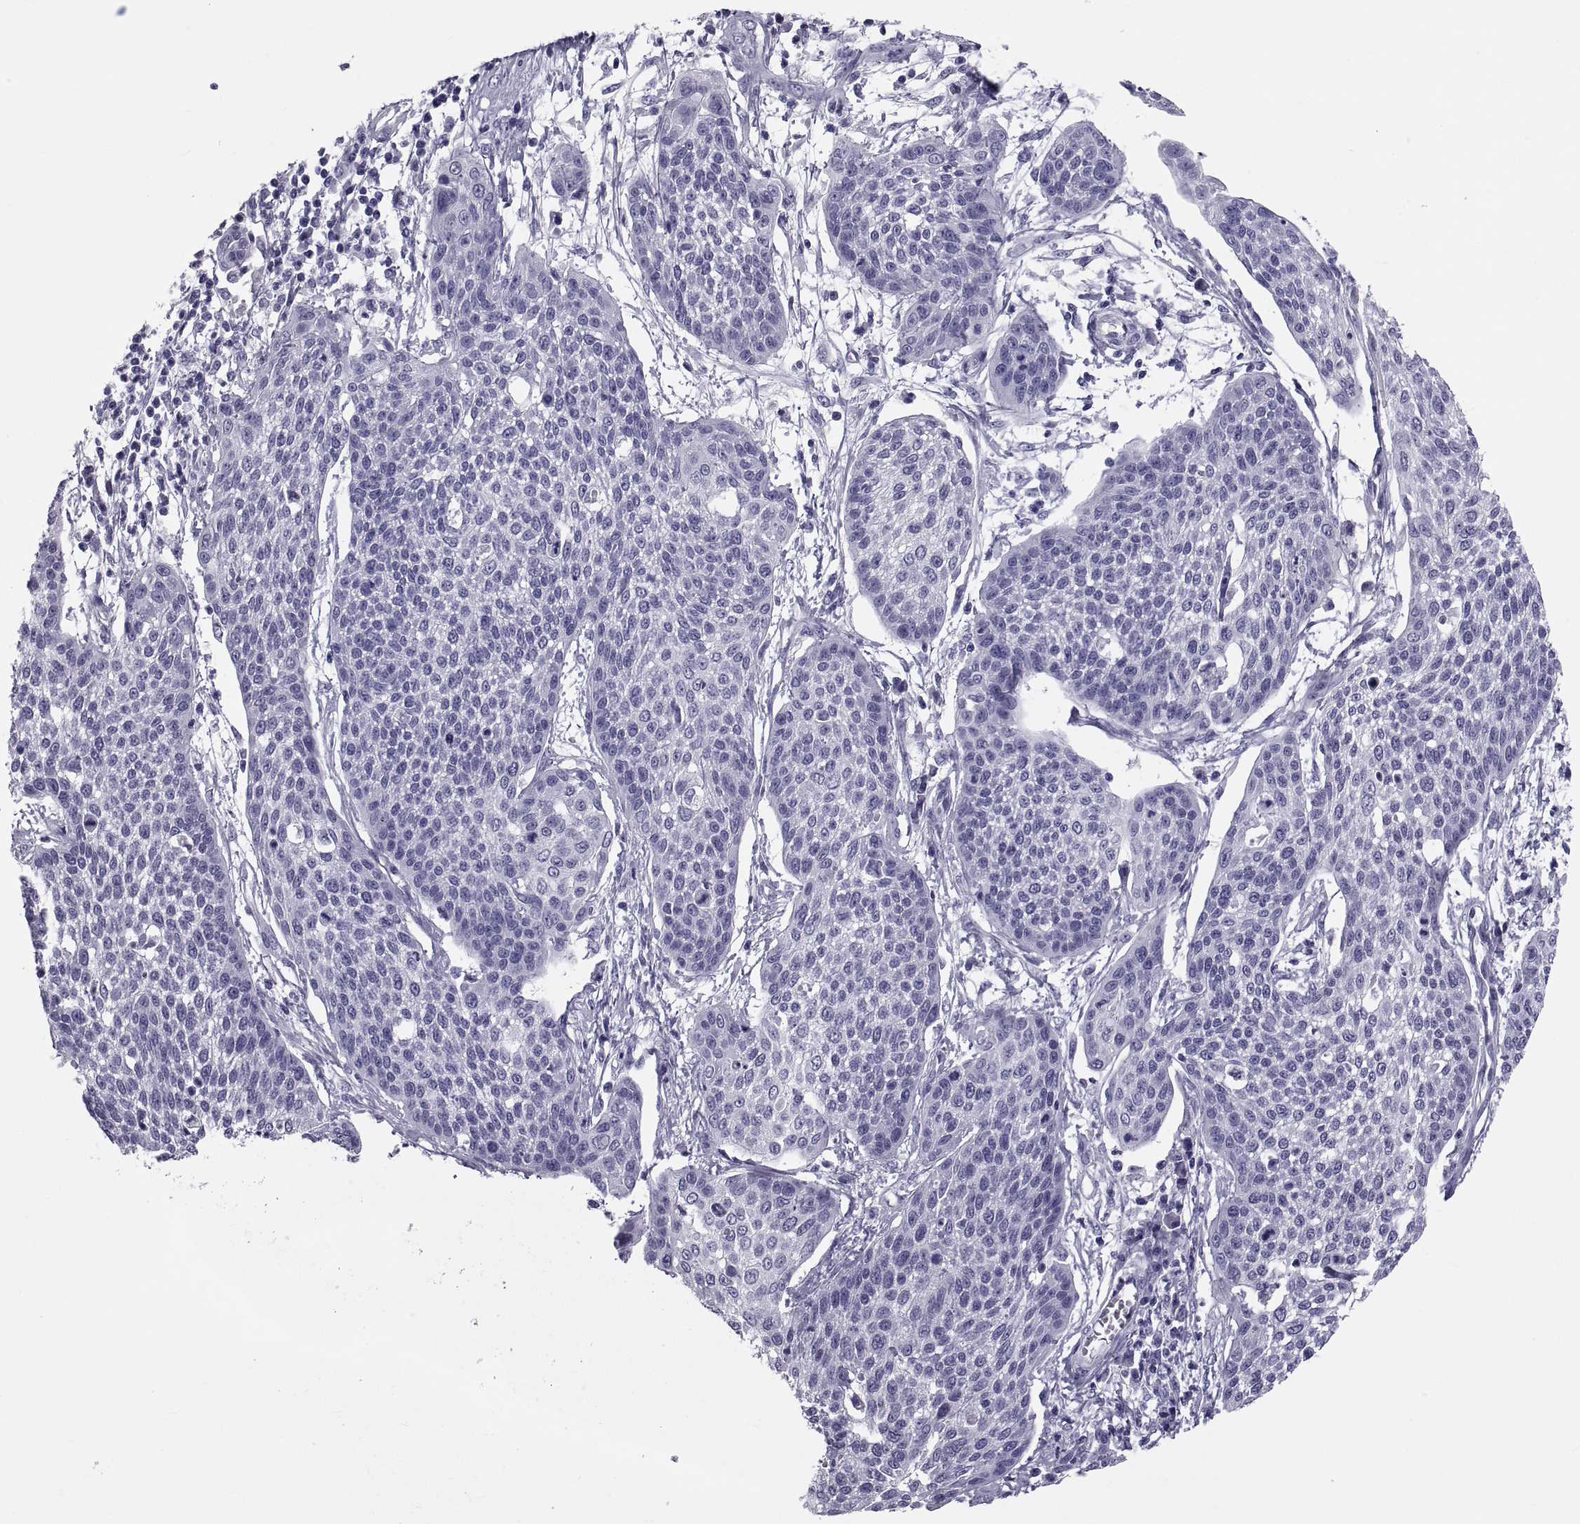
{"staining": {"intensity": "negative", "quantity": "none", "location": "none"}, "tissue": "cervical cancer", "cell_type": "Tumor cells", "image_type": "cancer", "snomed": [{"axis": "morphology", "description": "Squamous cell carcinoma, NOS"}, {"axis": "topography", "description": "Cervix"}], "caption": "A photomicrograph of human cervical cancer (squamous cell carcinoma) is negative for staining in tumor cells. (DAB immunohistochemistry (IHC) visualized using brightfield microscopy, high magnification).", "gene": "DEFB129", "patient": {"sex": "female", "age": 34}}